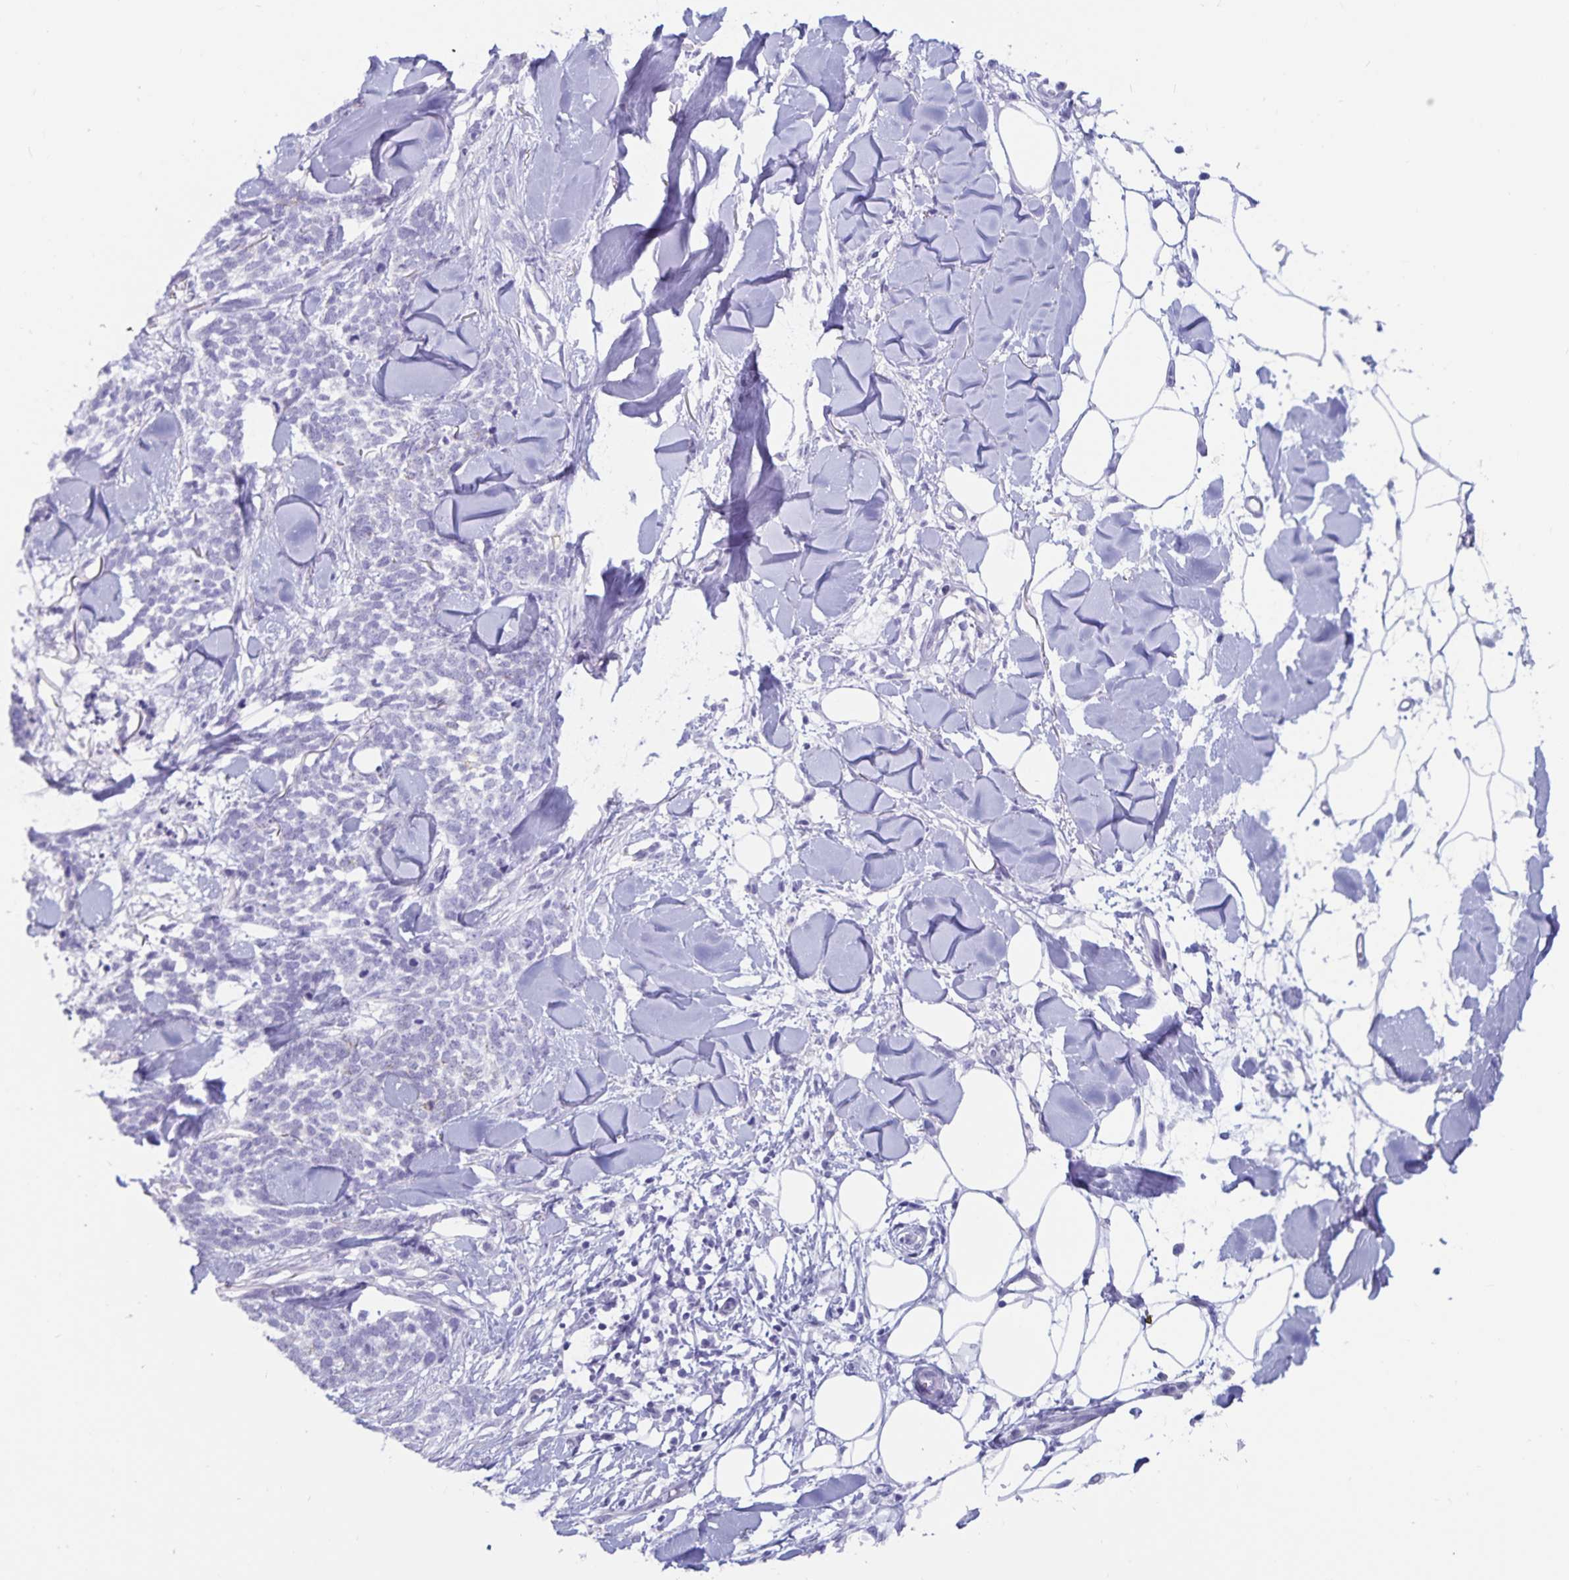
{"staining": {"intensity": "negative", "quantity": "none", "location": "none"}, "tissue": "skin cancer", "cell_type": "Tumor cells", "image_type": "cancer", "snomed": [{"axis": "morphology", "description": "Basal cell carcinoma"}, {"axis": "topography", "description": "Skin"}], "caption": "High power microscopy micrograph of an IHC histopathology image of basal cell carcinoma (skin), revealing no significant staining in tumor cells.", "gene": "GPR137", "patient": {"sex": "female", "age": 59}}